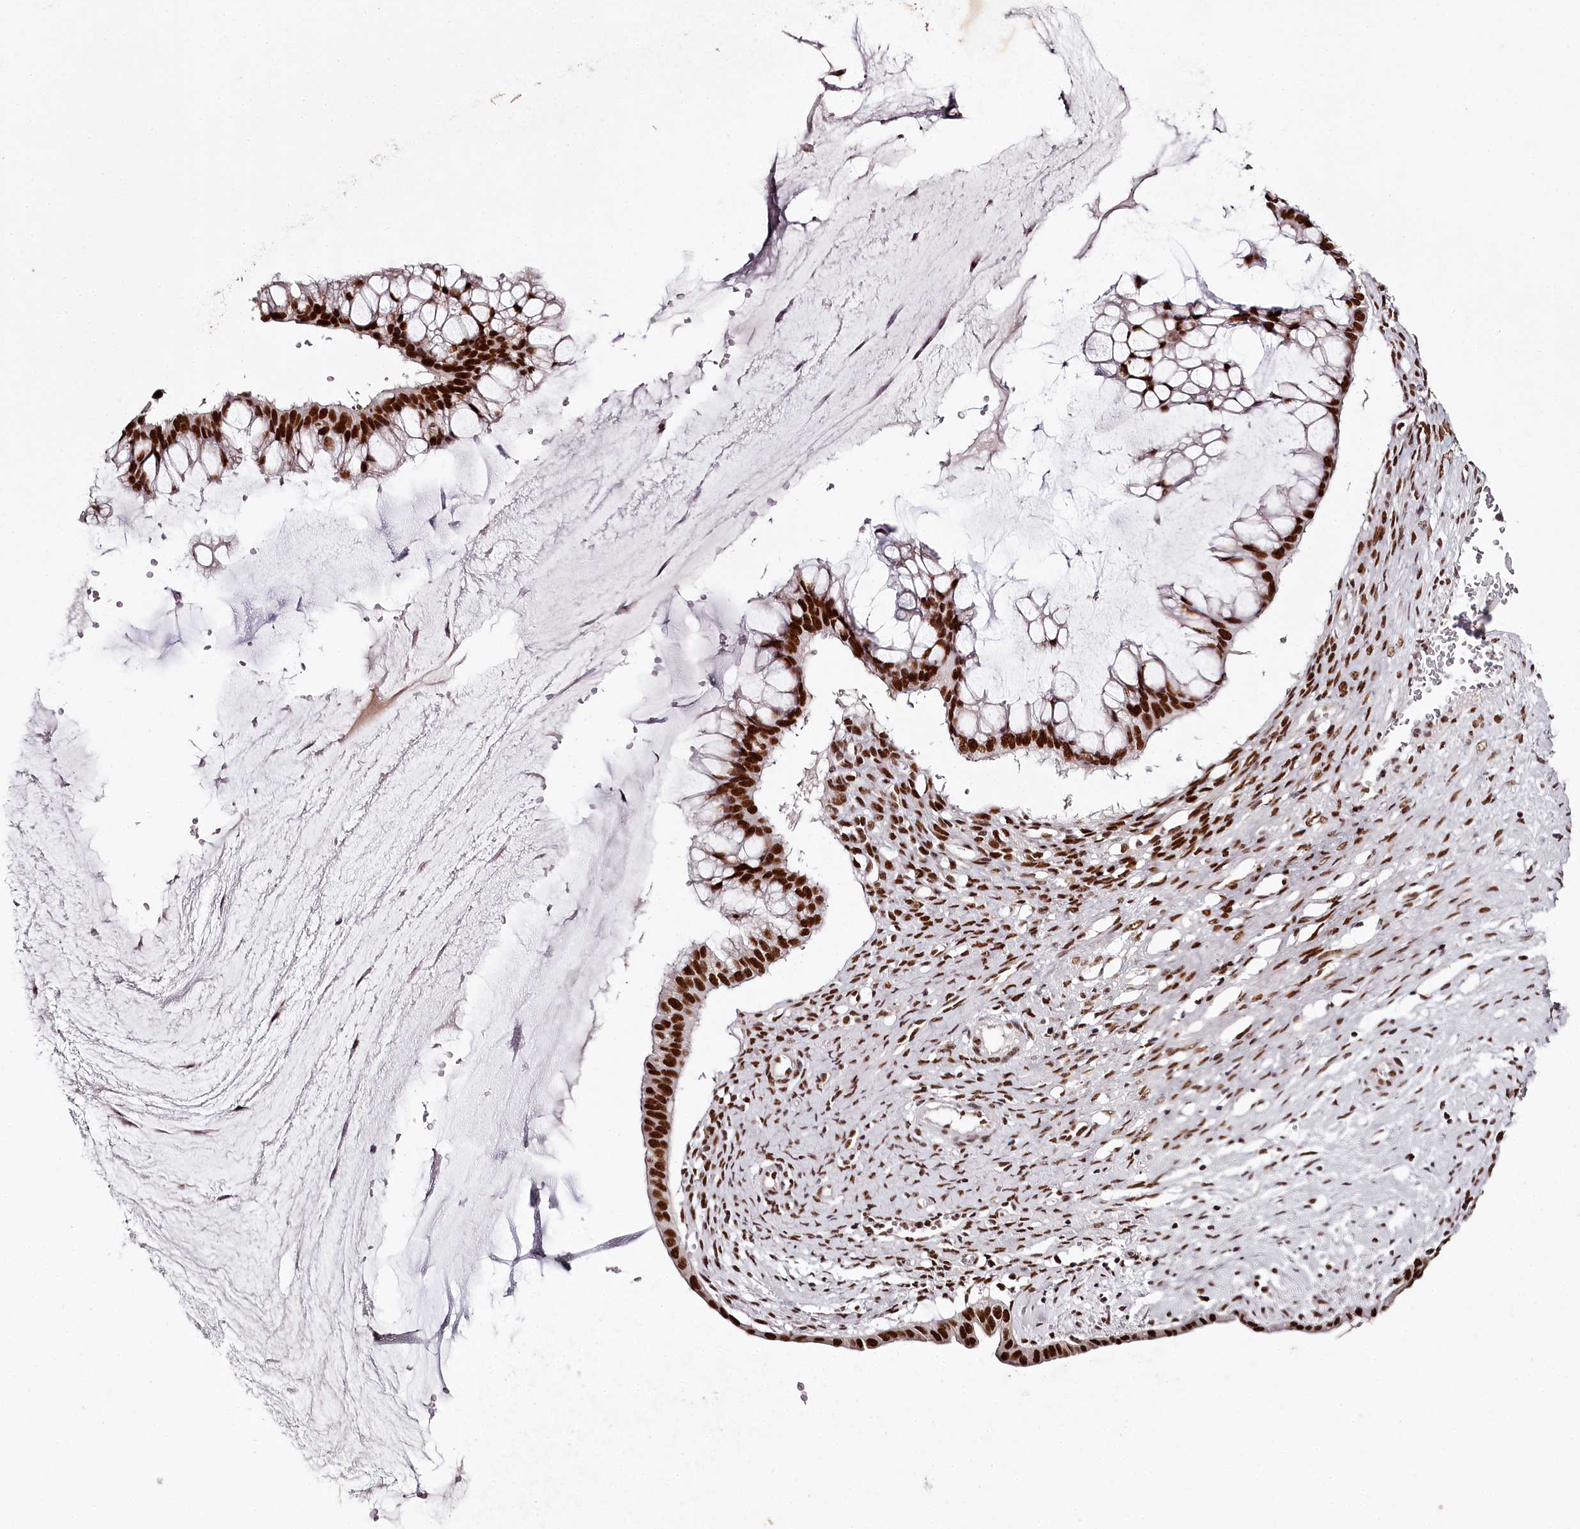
{"staining": {"intensity": "strong", "quantity": ">75%", "location": "nuclear"}, "tissue": "ovarian cancer", "cell_type": "Tumor cells", "image_type": "cancer", "snomed": [{"axis": "morphology", "description": "Cystadenocarcinoma, mucinous, NOS"}, {"axis": "topography", "description": "Ovary"}], "caption": "Strong nuclear protein expression is seen in about >75% of tumor cells in ovarian cancer (mucinous cystadenocarcinoma).", "gene": "PSPC1", "patient": {"sex": "female", "age": 73}}